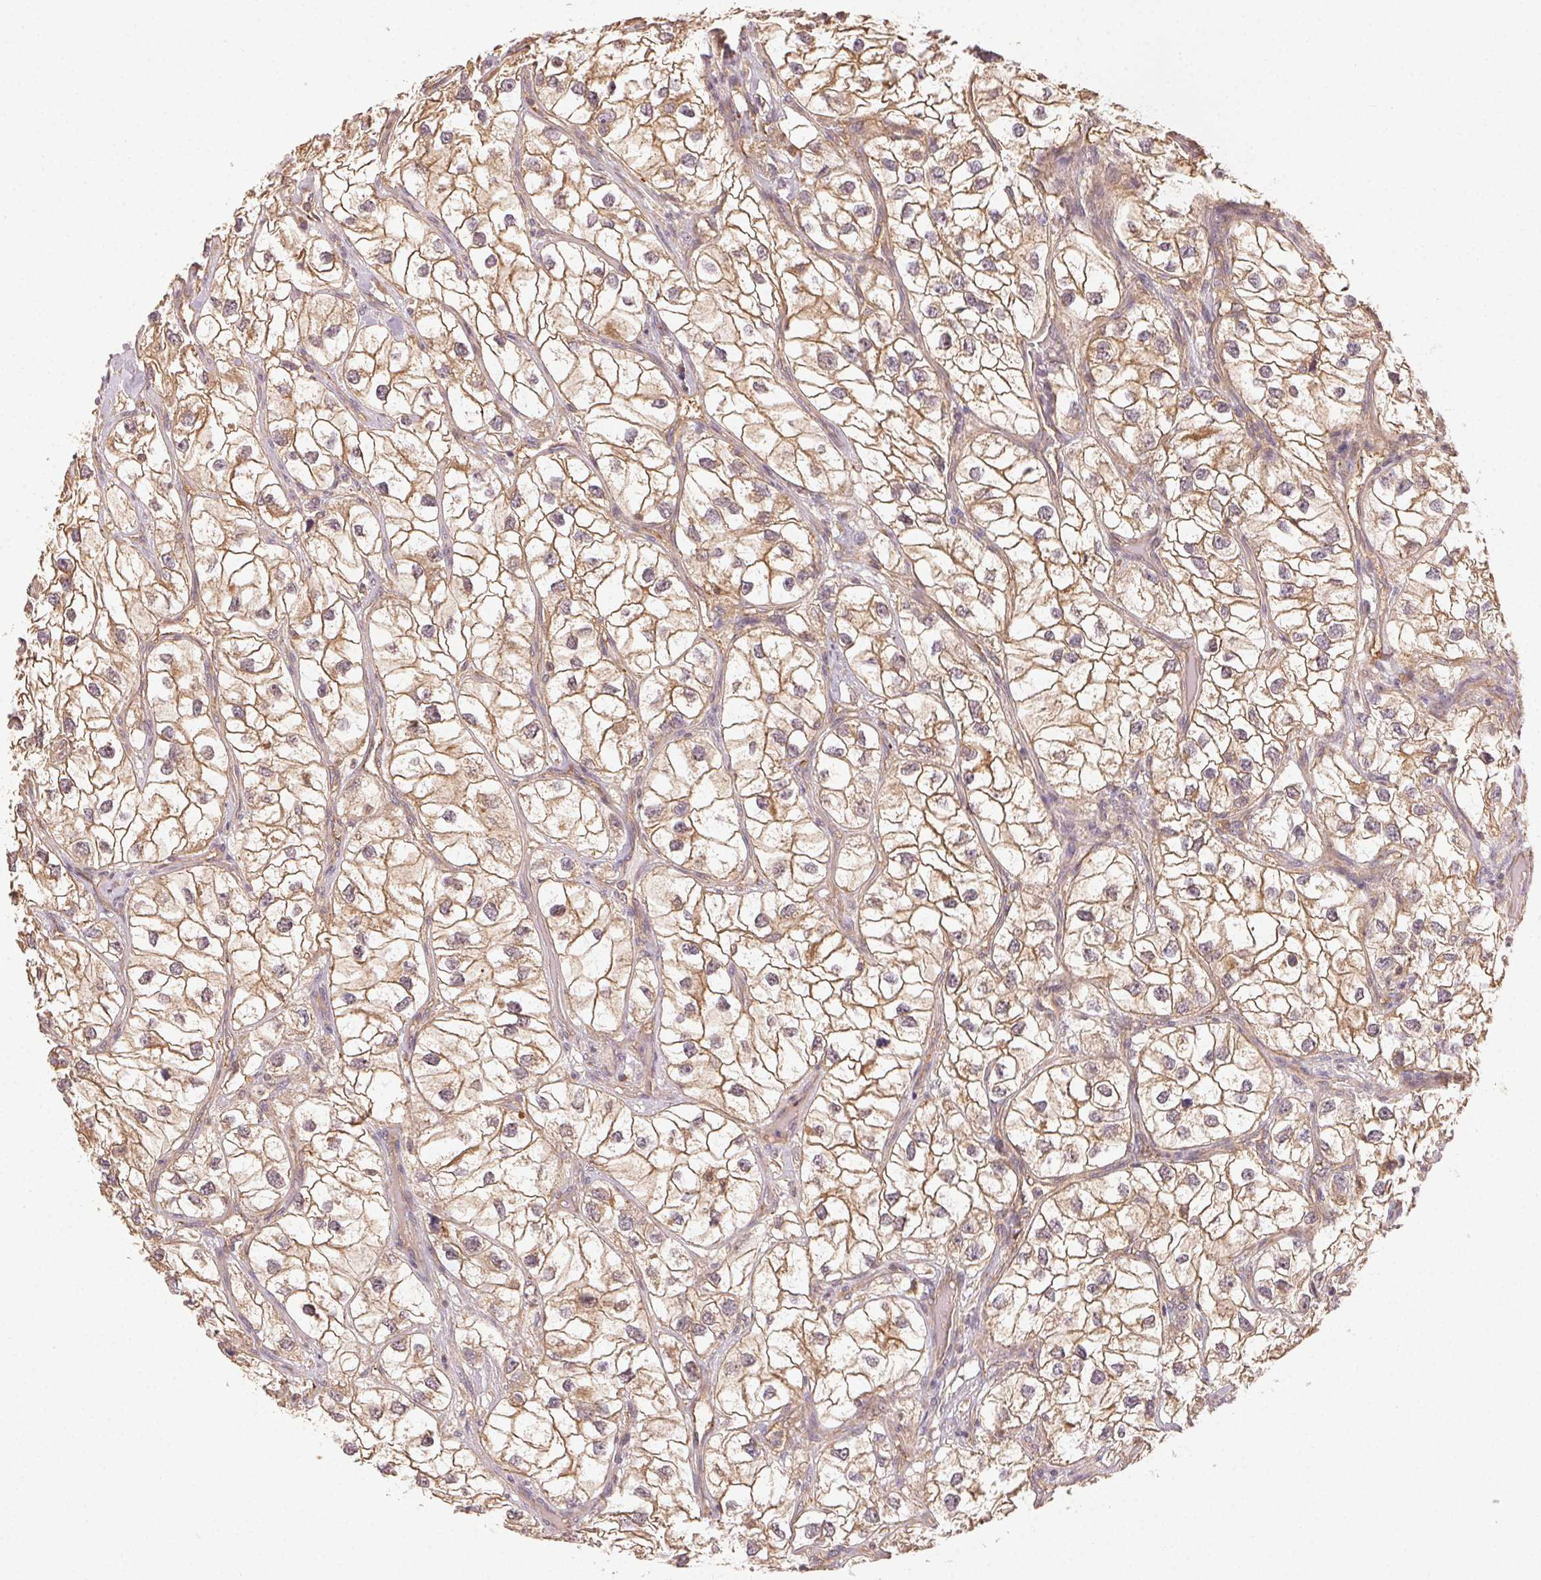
{"staining": {"intensity": "moderate", "quantity": ">75%", "location": "cytoplasmic/membranous"}, "tissue": "renal cancer", "cell_type": "Tumor cells", "image_type": "cancer", "snomed": [{"axis": "morphology", "description": "Adenocarcinoma, NOS"}, {"axis": "topography", "description": "Kidney"}], "caption": "DAB (3,3'-diaminobenzidine) immunohistochemical staining of human renal cancer (adenocarcinoma) shows moderate cytoplasmic/membranous protein staining in about >75% of tumor cells.", "gene": "RALA", "patient": {"sex": "male", "age": 59}}